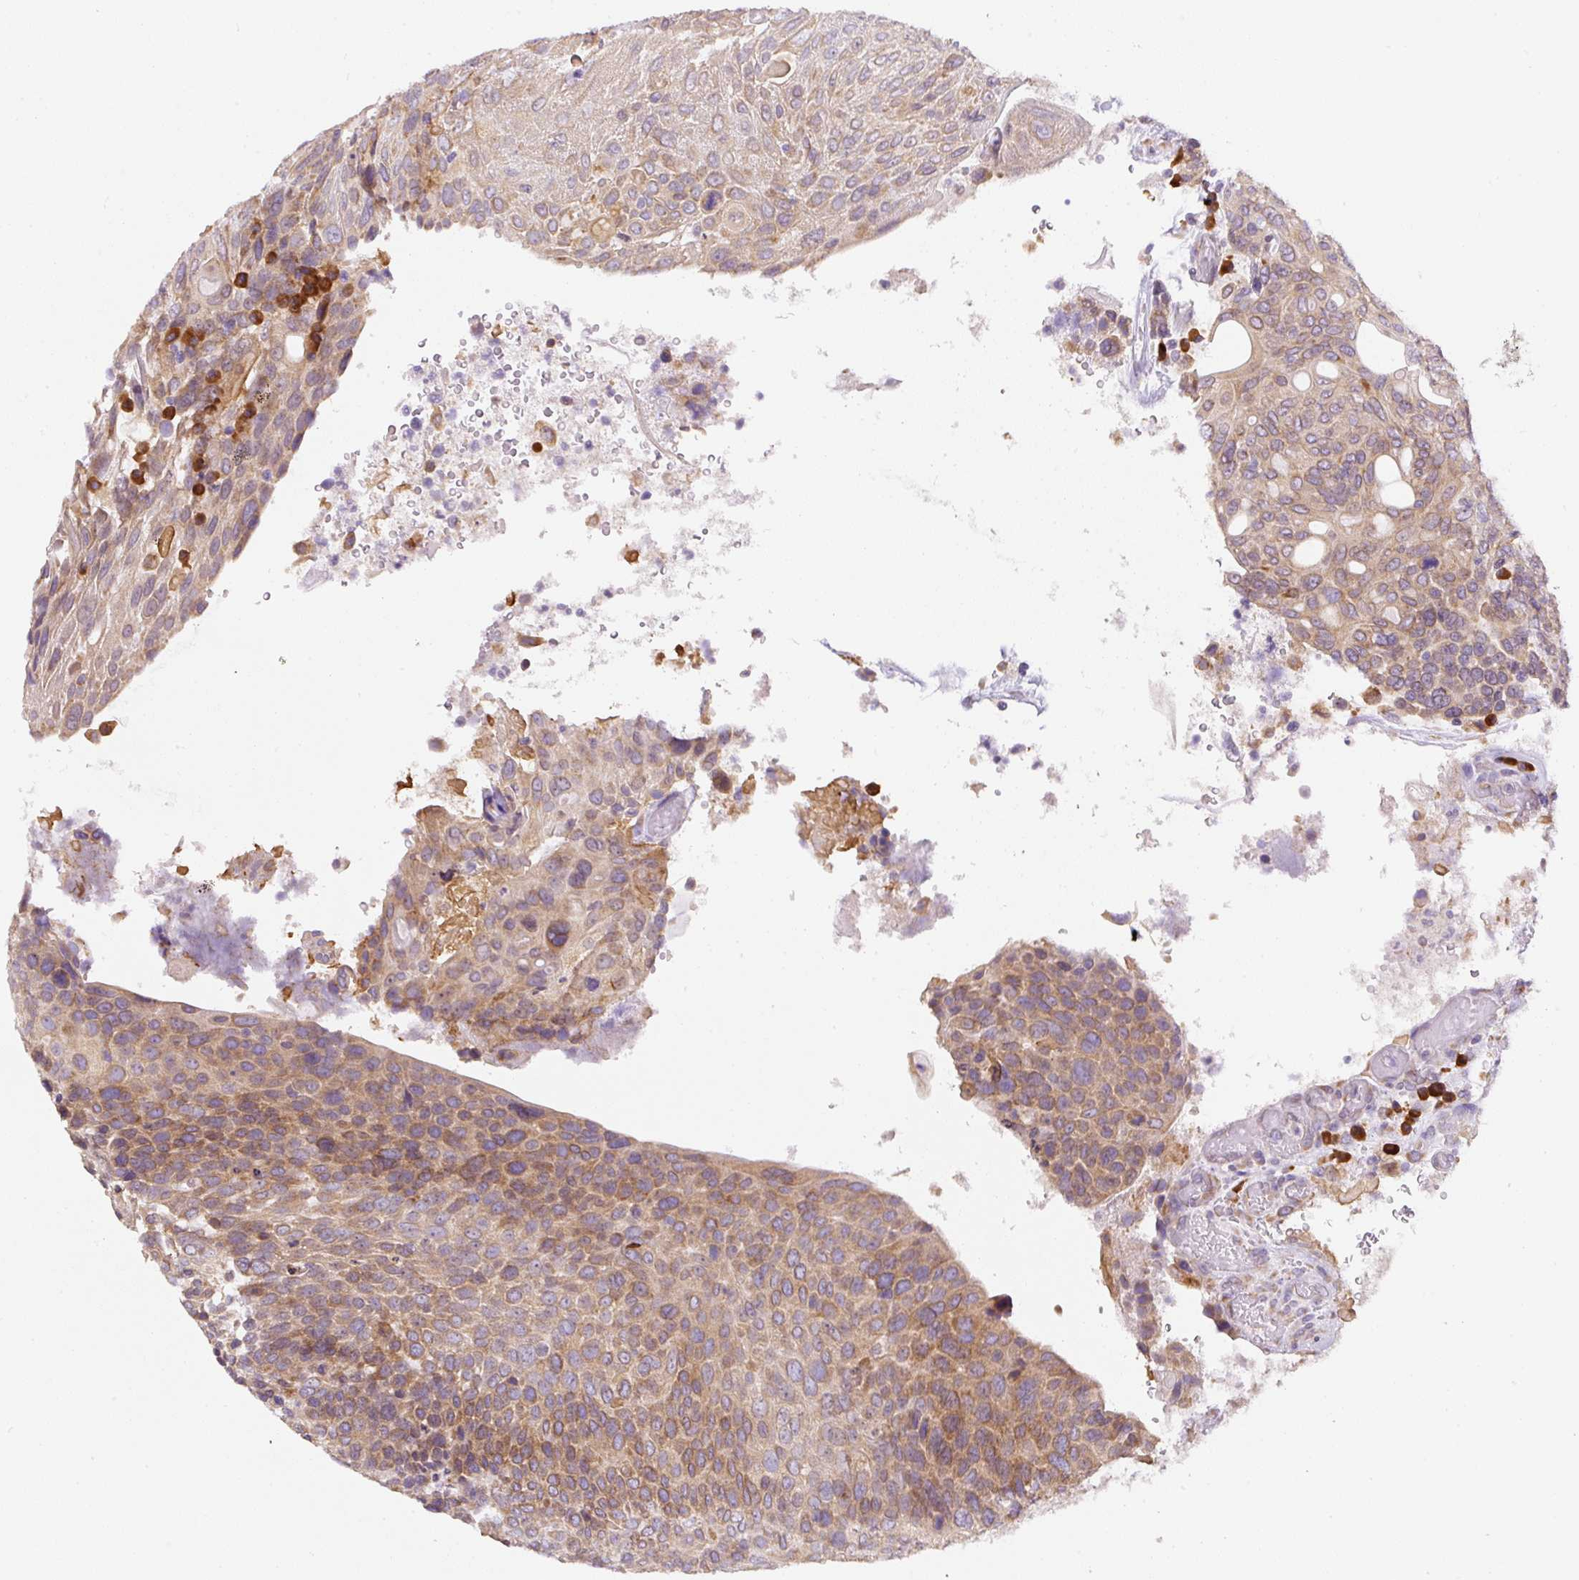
{"staining": {"intensity": "moderate", "quantity": ">75%", "location": "cytoplasmic/membranous"}, "tissue": "urothelial cancer", "cell_type": "Tumor cells", "image_type": "cancer", "snomed": [{"axis": "morphology", "description": "Urothelial carcinoma, High grade"}, {"axis": "topography", "description": "Urinary bladder"}], "caption": "Immunohistochemistry (DAB (3,3'-diaminobenzidine)) staining of urothelial carcinoma (high-grade) shows moderate cytoplasmic/membranous protein staining in approximately >75% of tumor cells.", "gene": "DDOST", "patient": {"sex": "female", "age": 70}}